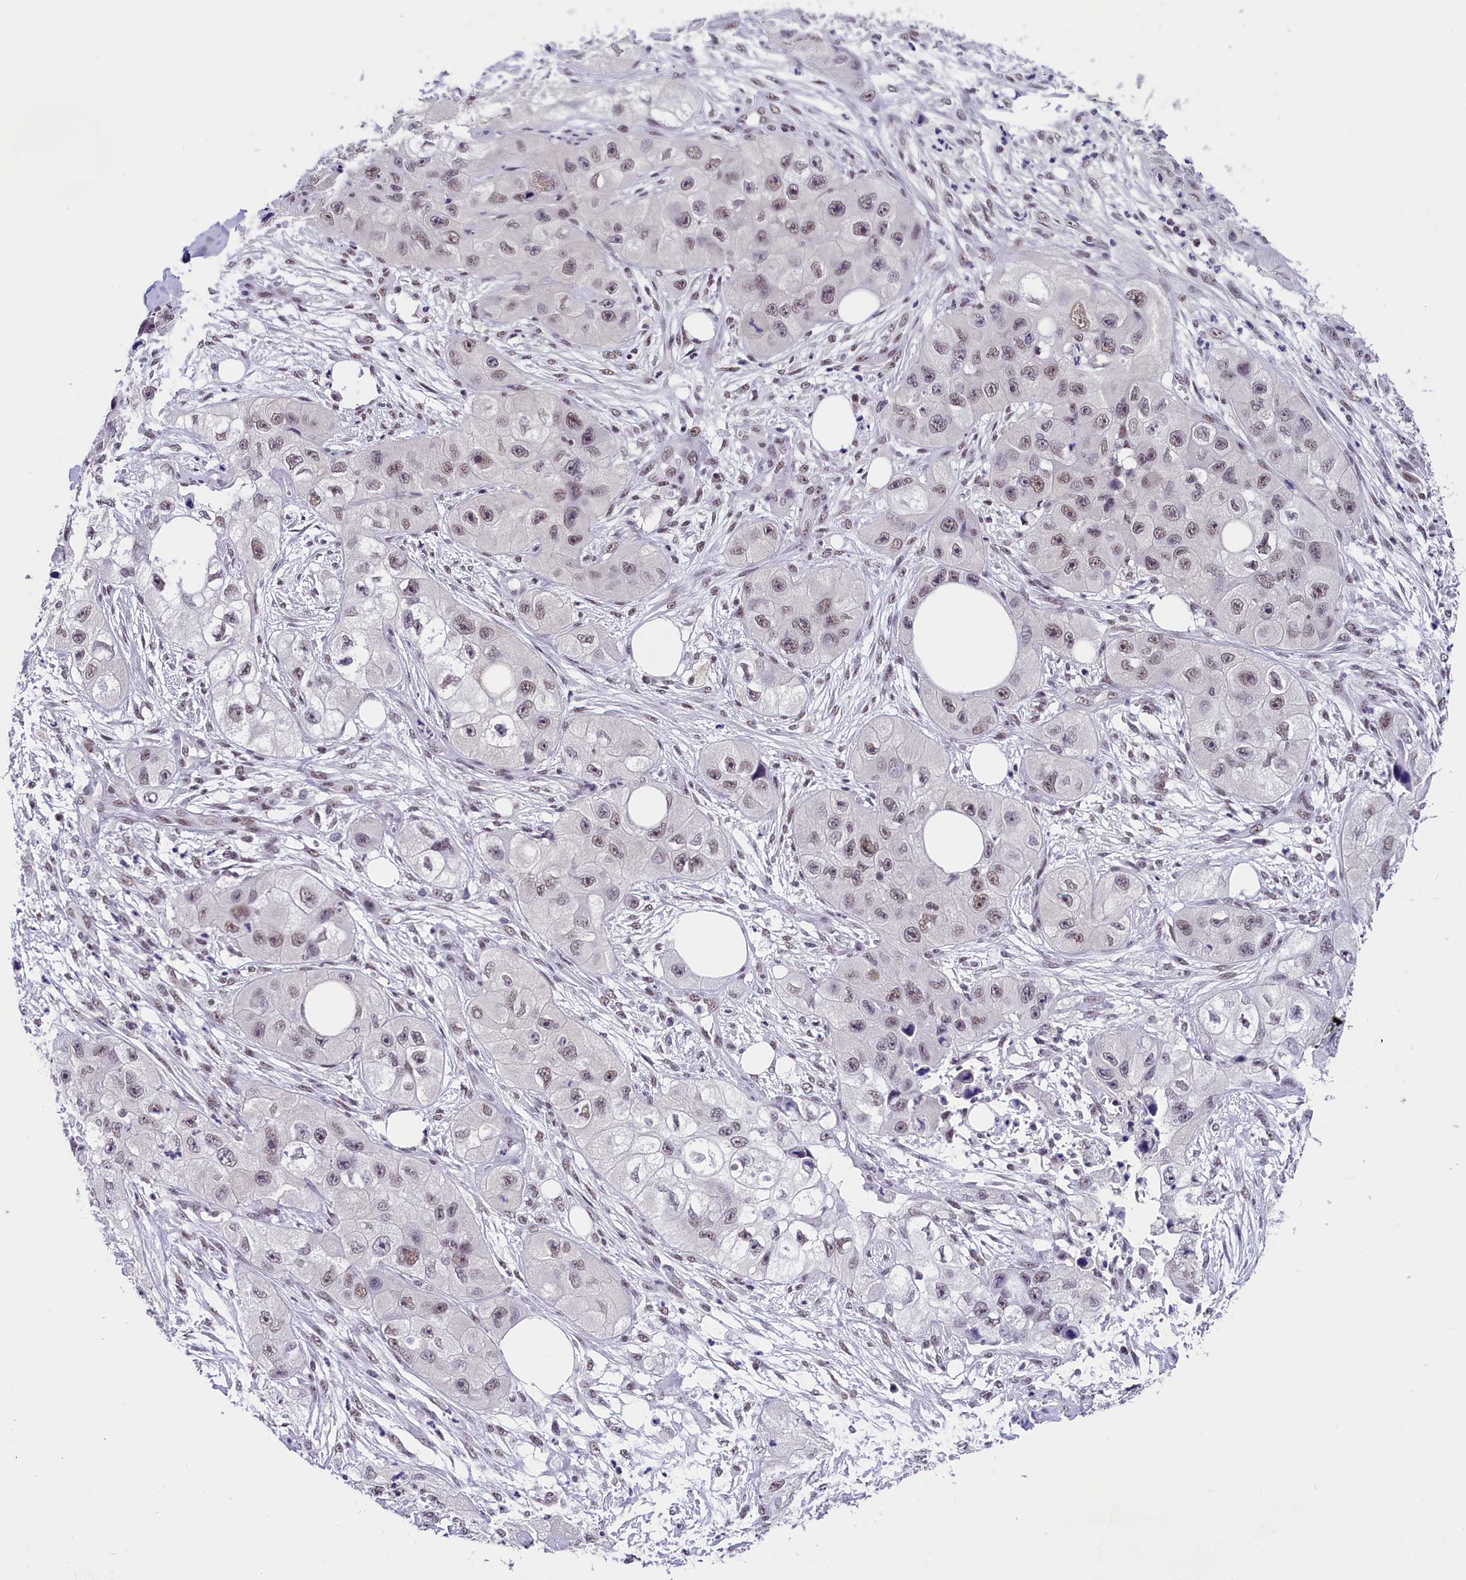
{"staining": {"intensity": "weak", "quantity": "25%-75%", "location": "nuclear"}, "tissue": "skin cancer", "cell_type": "Tumor cells", "image_type": "cancer", "snomed": [{"axis": "morphology", "description": "Squamous cell carcinoma, NOS"}, {"axis": "topography", "description": "Skin"}, {"axis": "topography", "description": "Subcutis"}], "caption": "Tumor cells show weak nuclear expression in approximately 25%-75% of cells in skin squamous cell carcinoma. The staining was performed using DAB (3,3'-diaminobenzidine), with brown indicating positive protein expression. Nuclei are stained blue with hematoxylin.", "gene": "ZC3H4", "patient": {"sex": "male", "age": 73}}